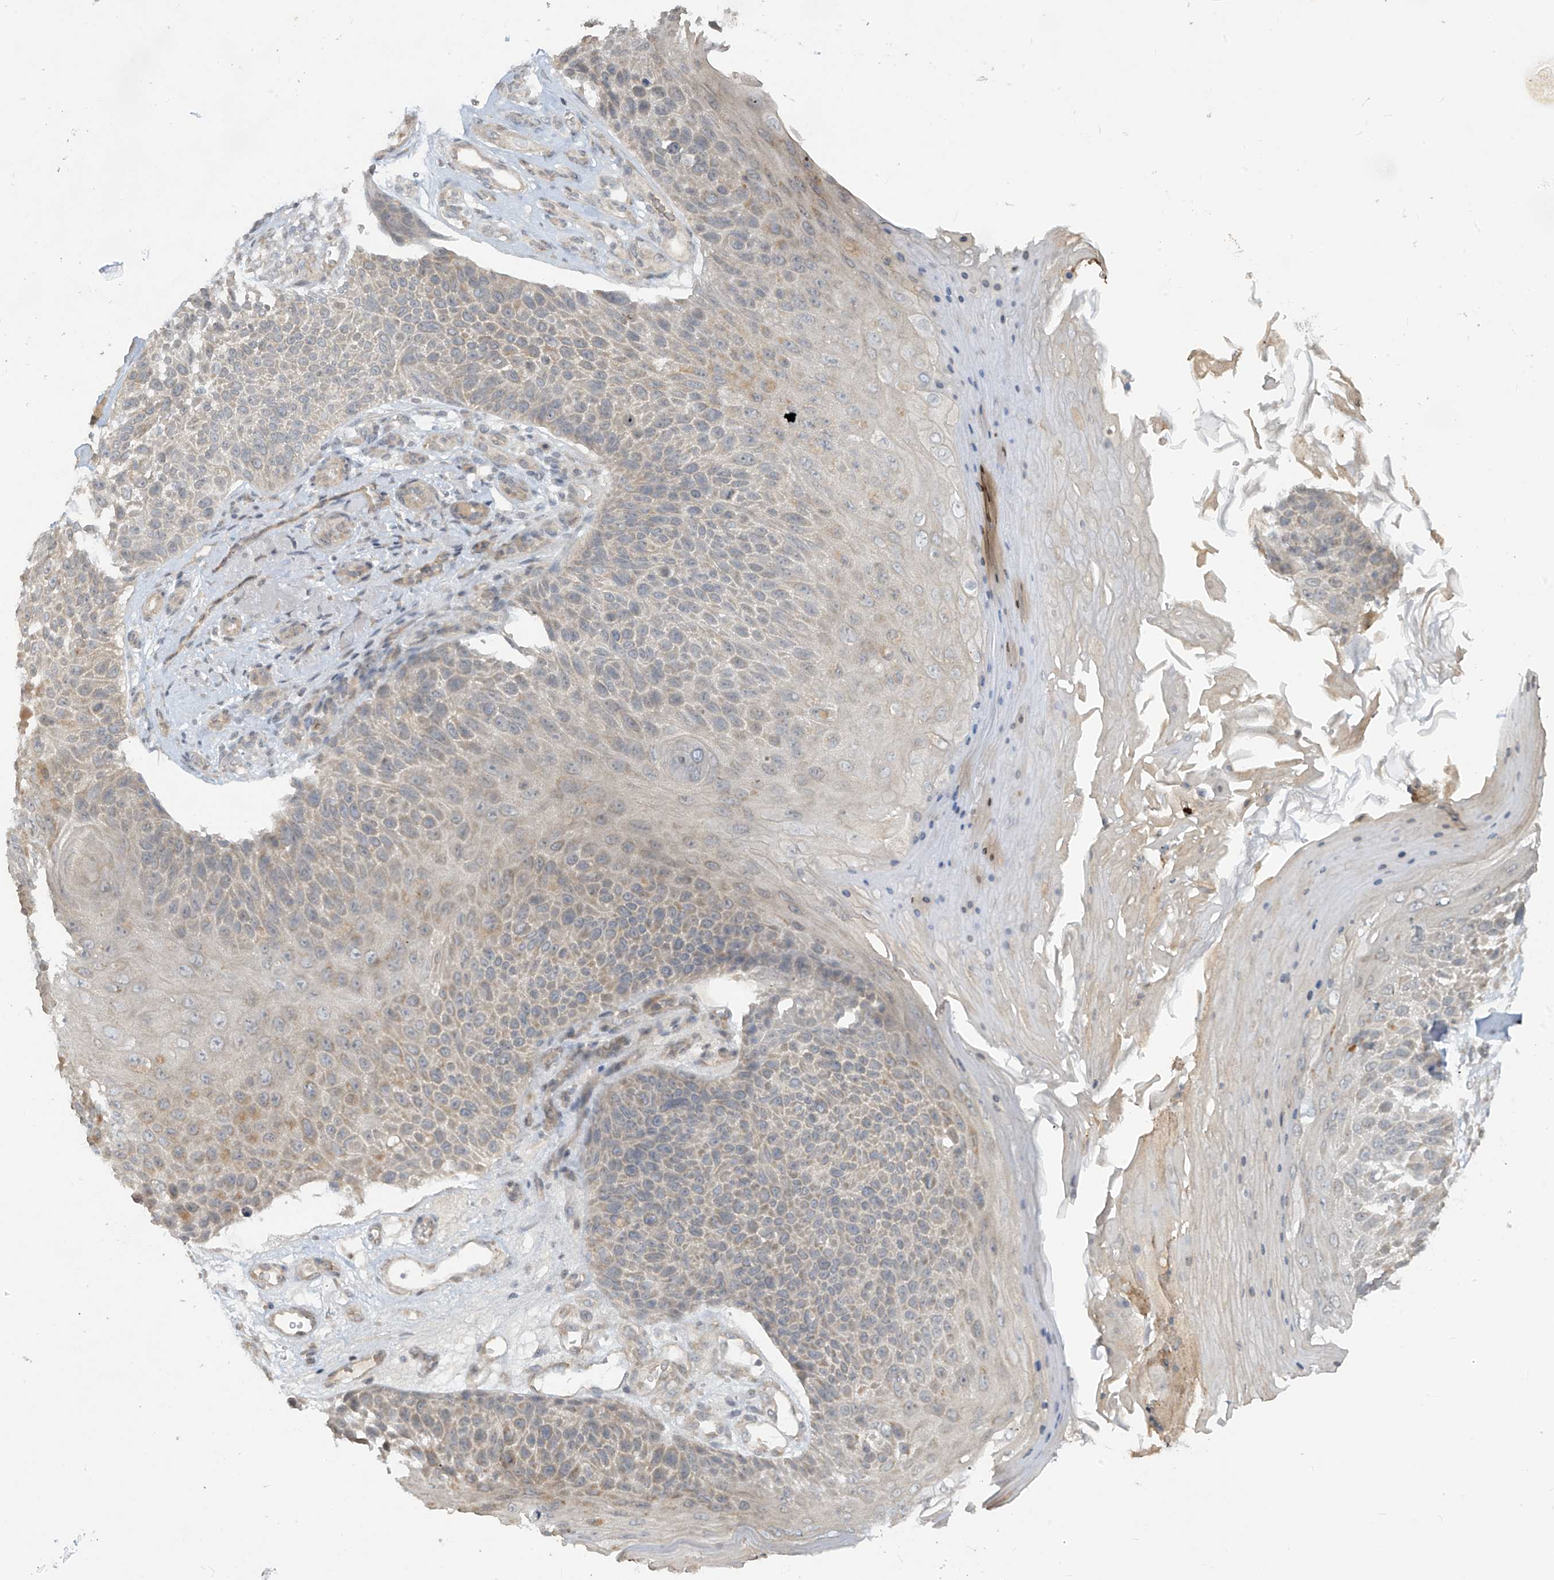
{"staining": {"intensity": "weak", "quantity": "<25%", "location": "cytoplasmic/membranous"}, "tissue": "skin cancer", "cell_type": "Tumor cells", "image_type": "cancer", "snomed": [{"axis": "morphology", "description": "Squamous cell carcinoma, NOS"}, {"axis": "topography", "description": "Skin"}], "caption": "Human squamous cell carcinoma (skin) stained for a protein using IHC displays no staining in tumor cells.", "gene": "DGKQ", "patient": {"sex": "female", "age": 88}}